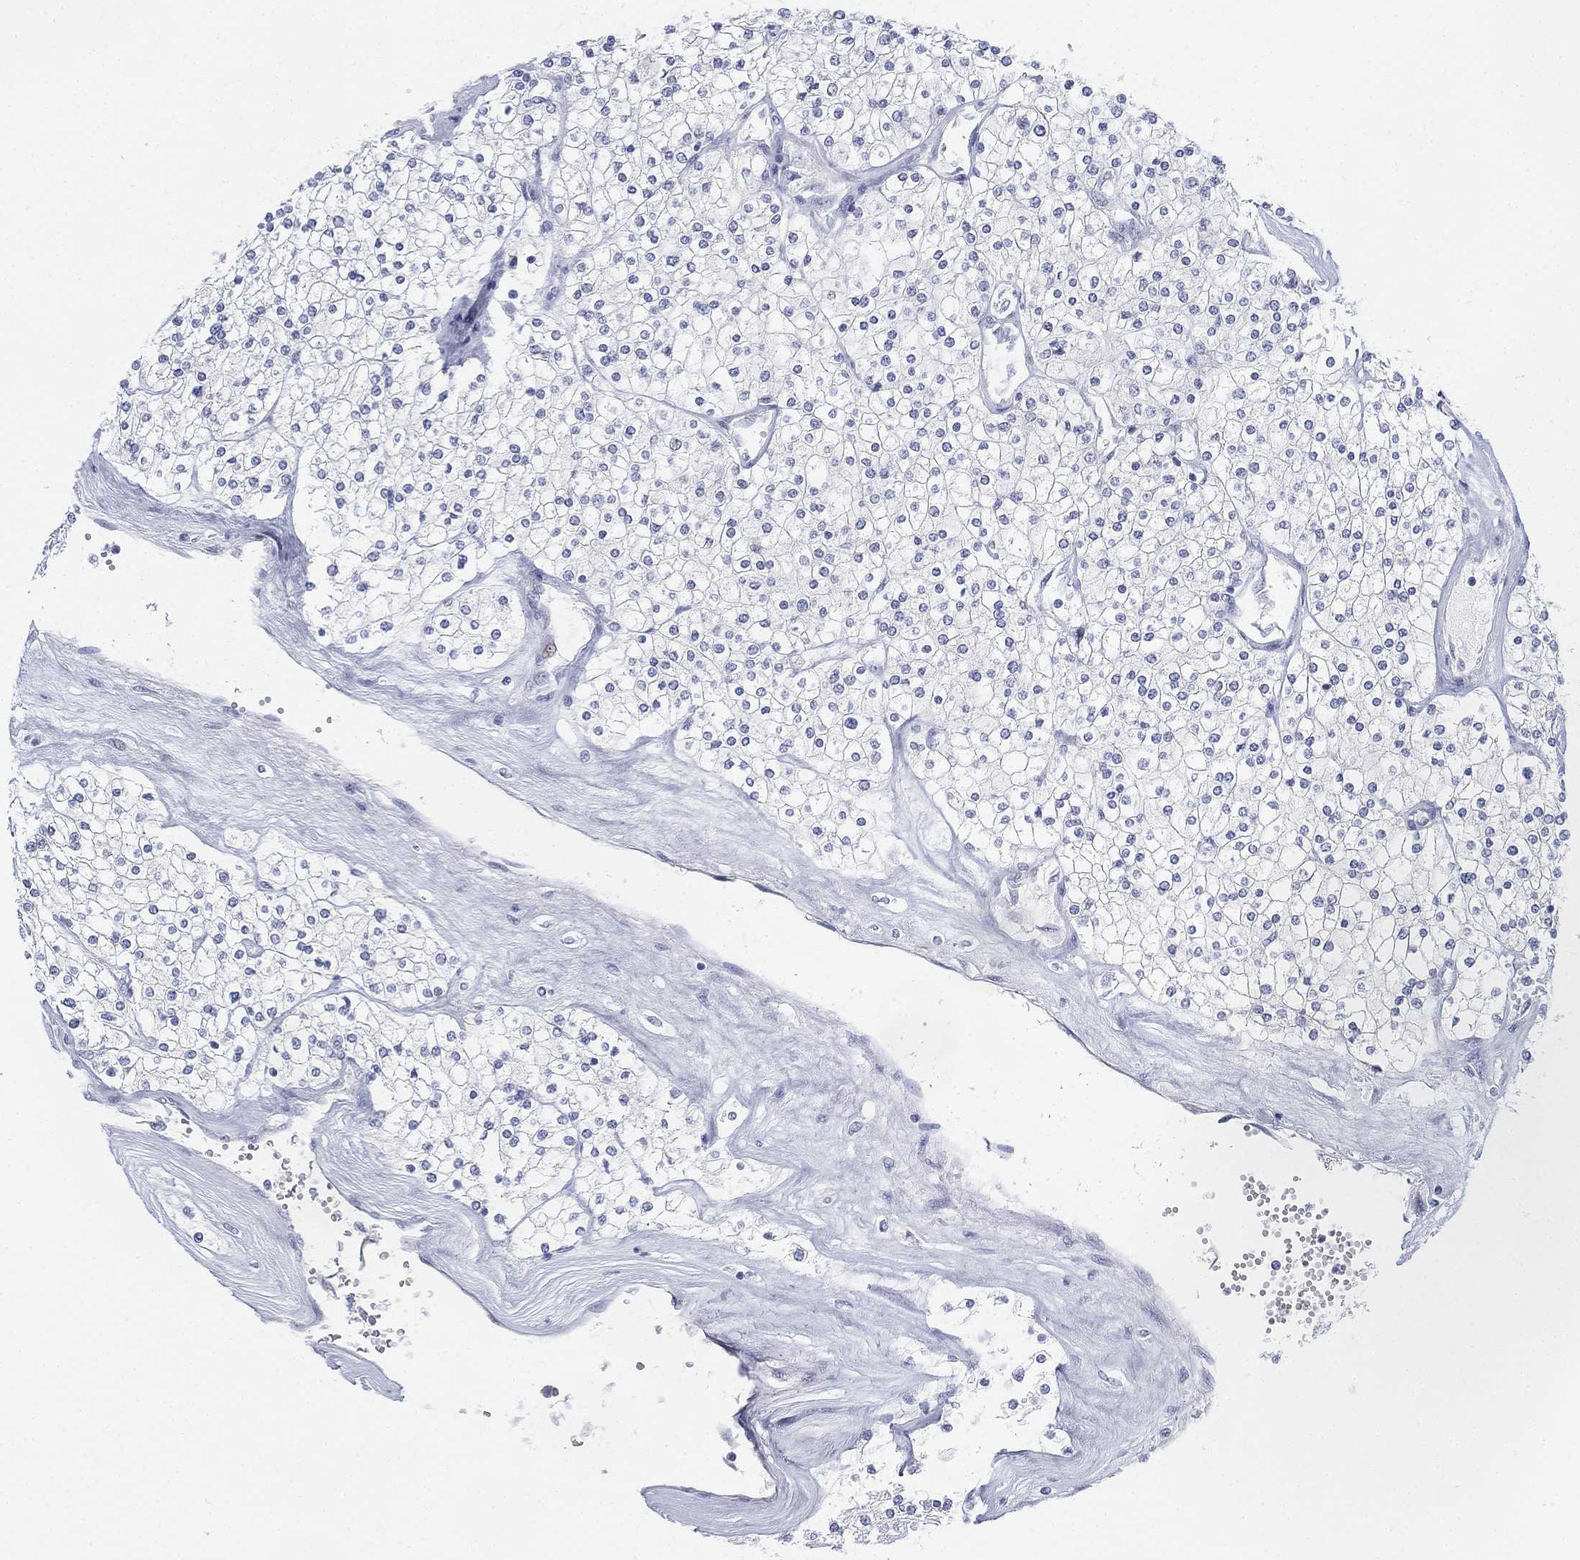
{"staining": {"intensity": "negative", "quantity": "none", "location": "none"}, "tissue": "renal cancer", "cell_type": "Tumor cells", "image_type": "cancer", "snomed": [{"axis": "morphology", "description": "Adenocarcinoma, NOS"}, {"axis": "topography", "description": "Kidney"}], "caption": "IHC photomicrograph of adenocarcinoma (renal) stained for a protein (brown), which reveals no staining in tumor cells. (DAB IHC, high magnification).", "gene": "GCNA", "patient": {"sex": "male", "age": 80}}